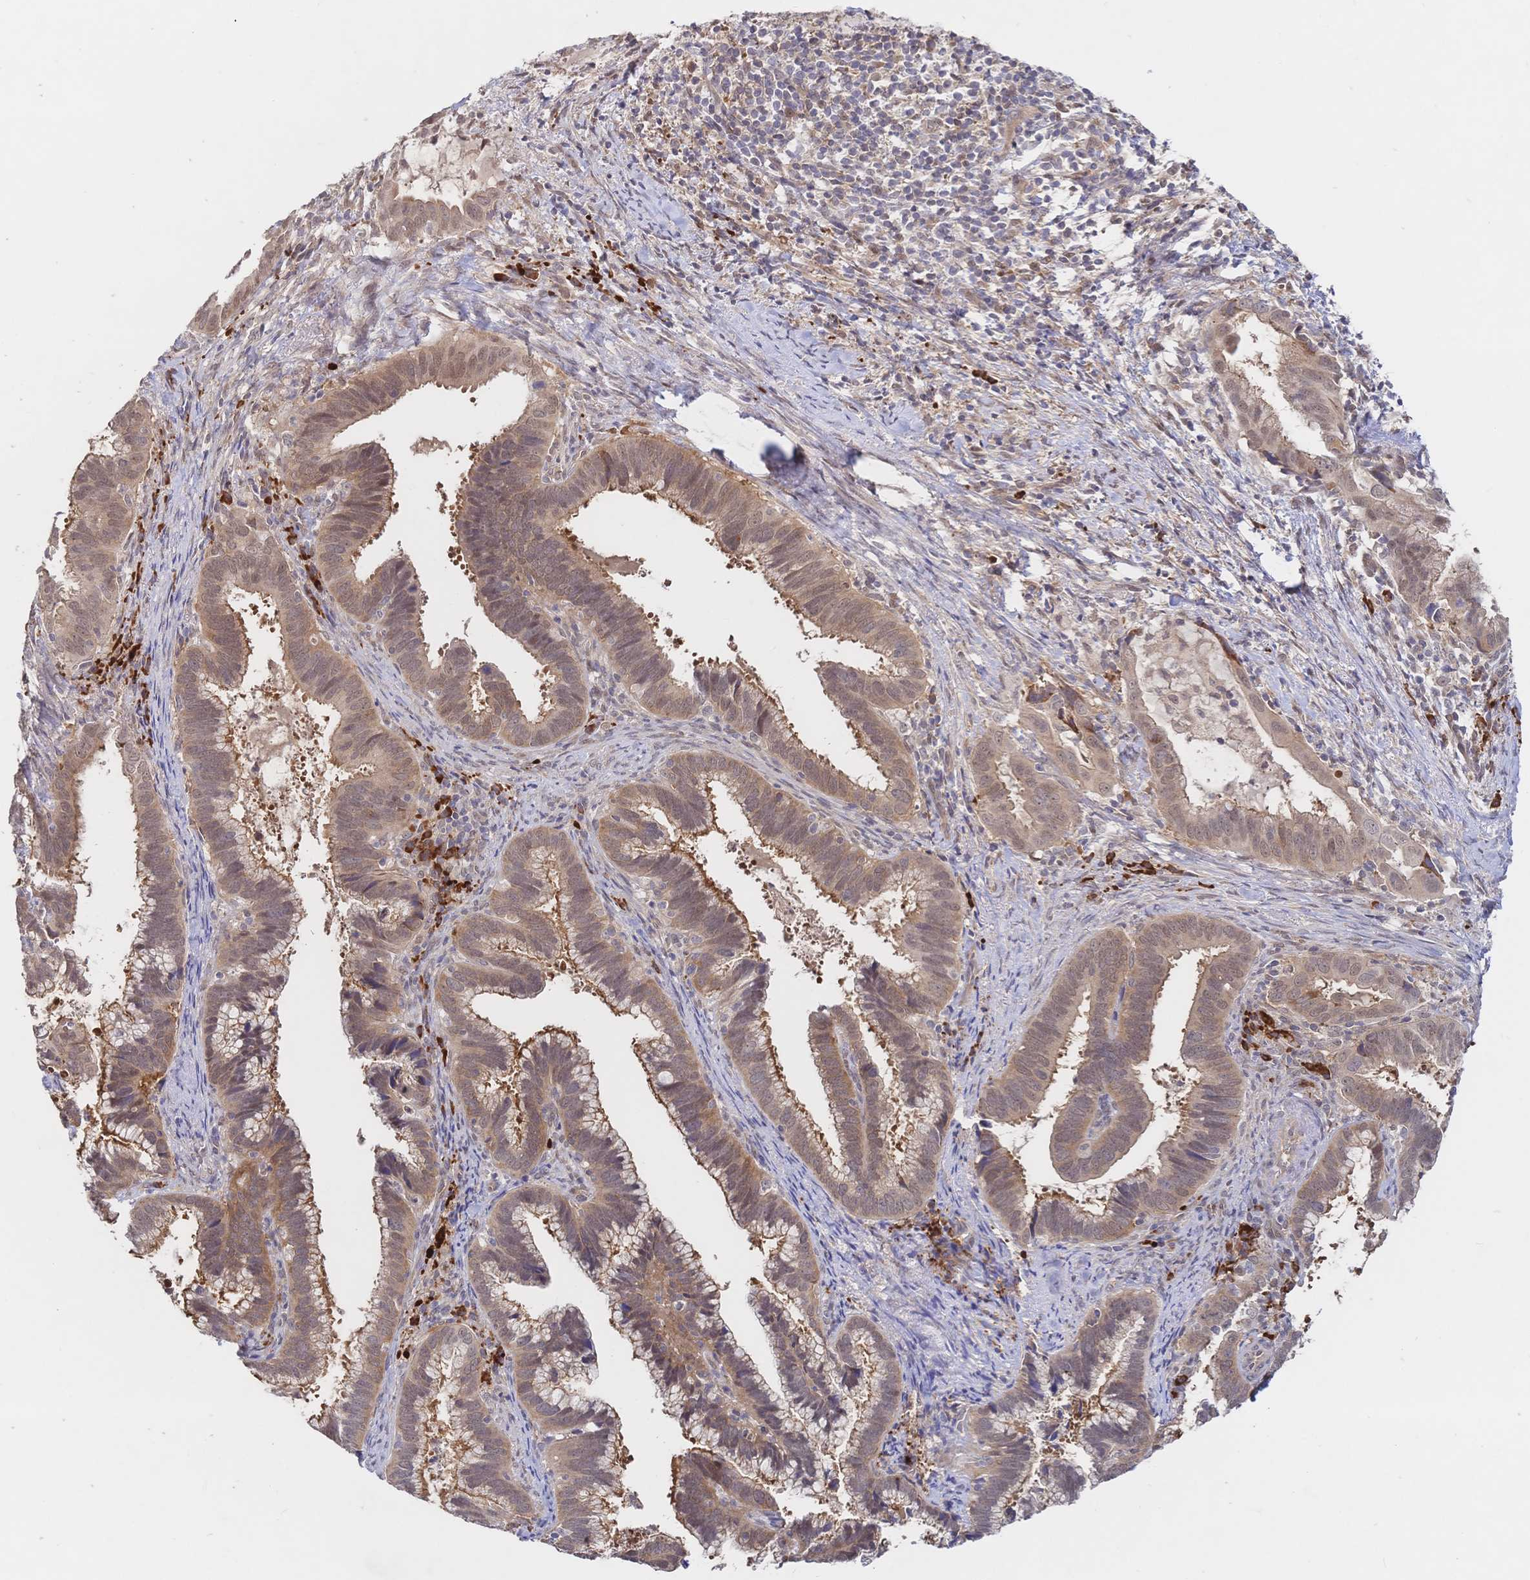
{"staining": {"intensity": "moderate", "quantity": ">75%", "location": "cytoplasmic/membranous,nuclear"}, "tissue": "cervical cancer", "cell_type": "Tumor cells", "image_type": "cancer", "snomed": [{"axis": "morphology", "description": "Adenocarcinoma, NOS"}, {"axis": "topography", "description": "Cervix"}], "caption": "Tumor cells demonstrate medium levels of moderate cytoplasmic/membranous and nuclear staining in approximately >75% of cells in cervical cancer (adenocarcinoma).", "gene": "LMO4", "patient": {"sex": "female", "age": 56}}